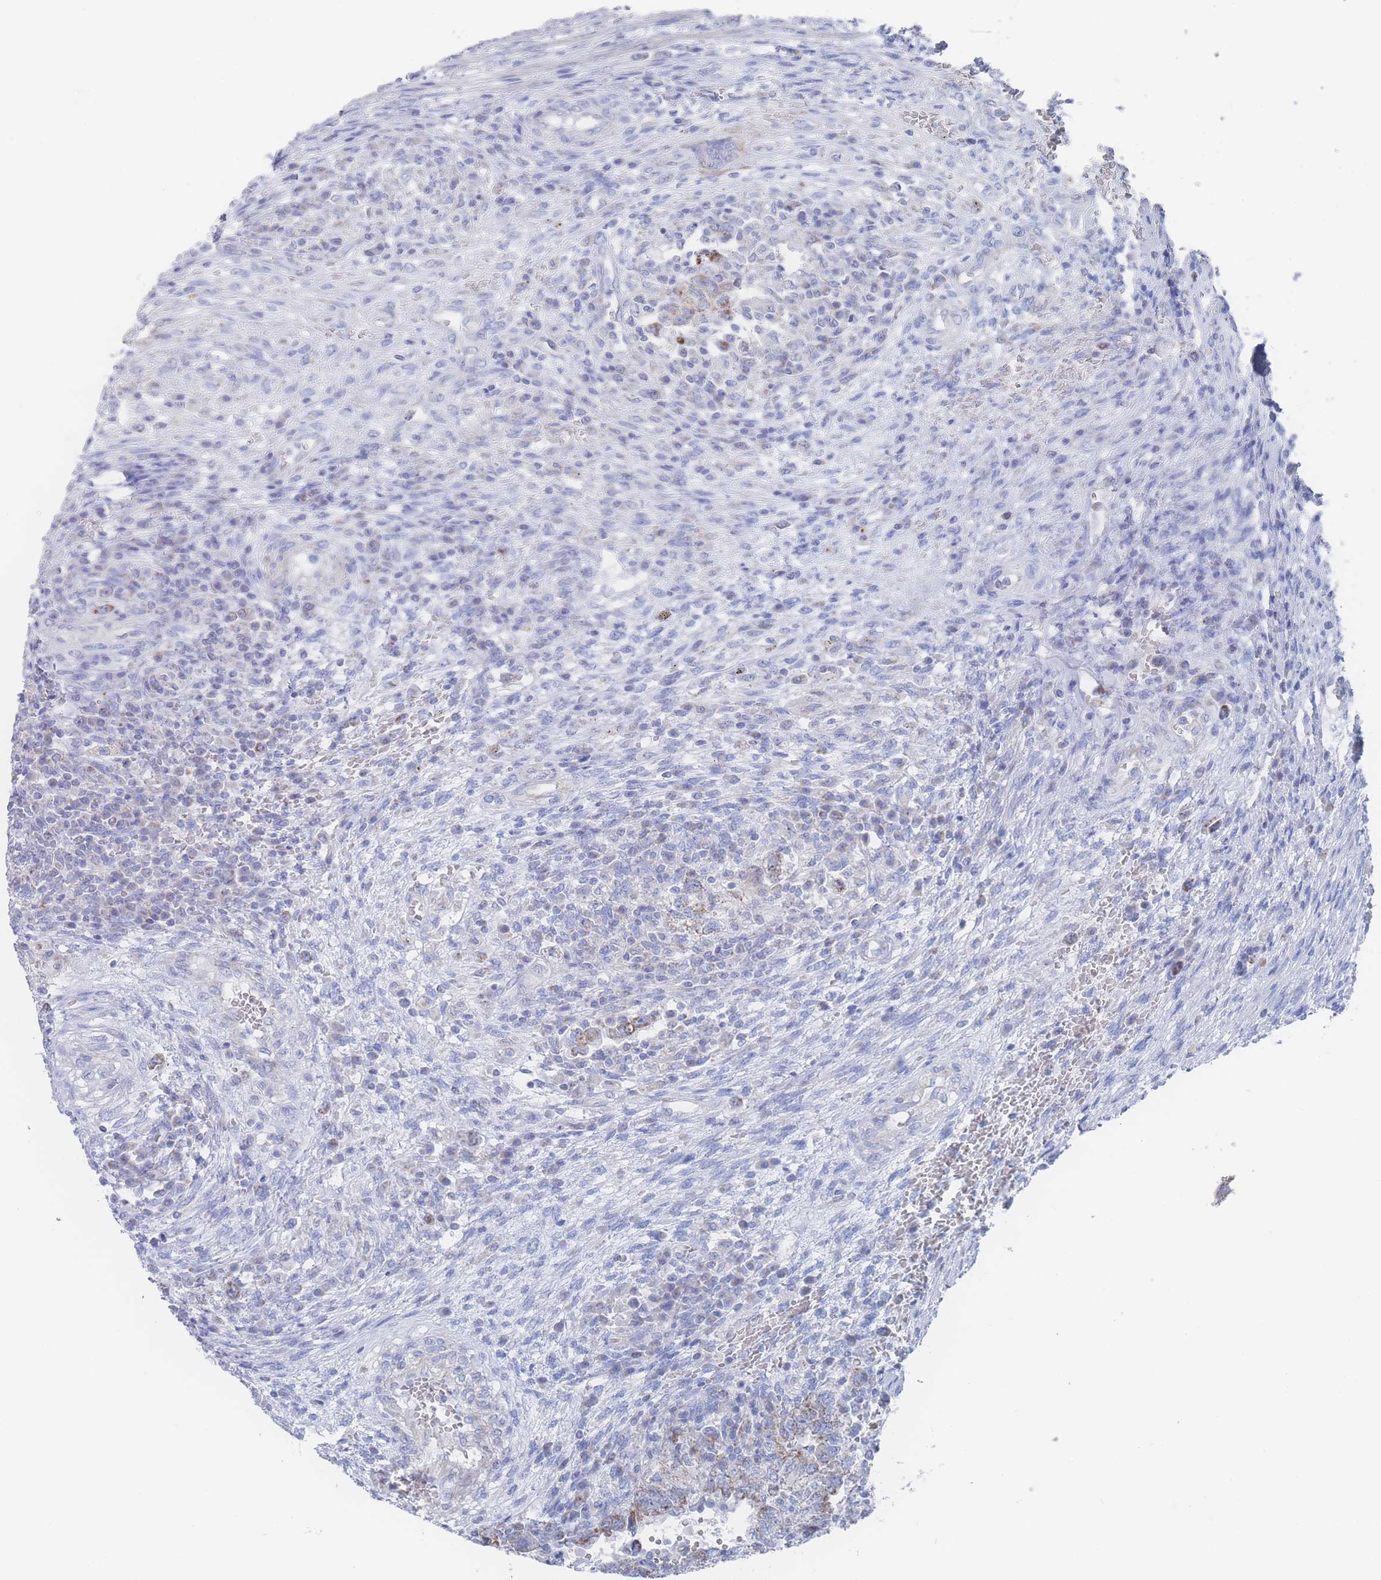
{"staining": {"intensity": "negative", "quantity": "none", "location": "none"}, "tissue": "testis cancer", "cell_type": "Tumor cells", "image_type": "cancer", "snomed": [{"axis": "morphology", "description": "Carcinoma, Embryonal, NOS"}, {"axis": "topography", "description": "Testis"}], "caption": "The histopathology image displays no significant positivity in tumor cells of testis cancer (embryonal carcinoma).", "gene": "SNPH", "patient": {"sex": "male", "age": 26}}